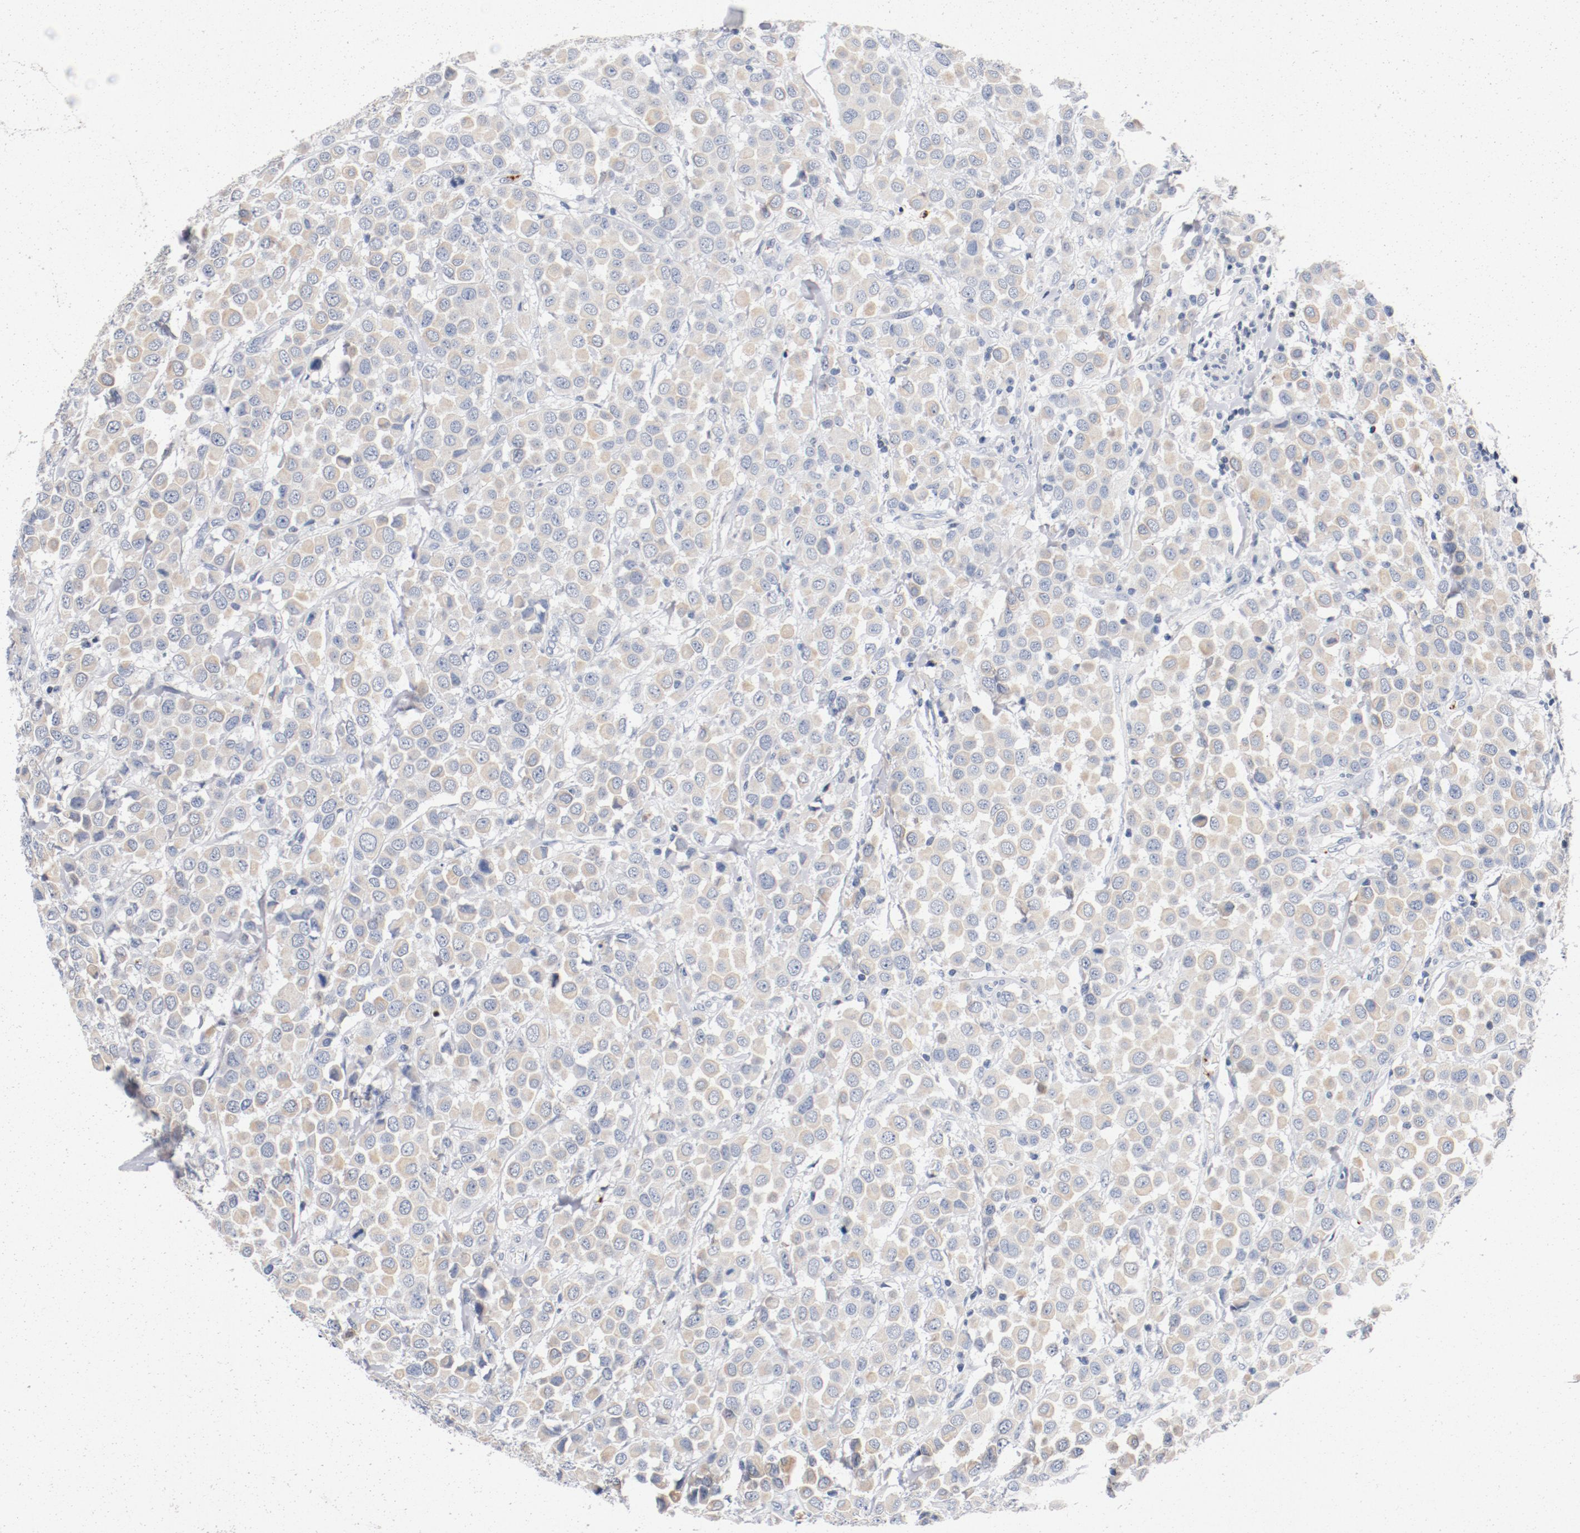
{"staining": {"intensity": "weak", "quantity": ">75%", "location": "cytoplasmic/membranous"}, "tissue": "breast cancer", "cell_type": "Tumor cells", "image_type": "cancer", "snomed": [{"axis": "morphology", "description": "Duct carcinoma"}, {"axis": "topography", "description": "Breast"}], "caption": "Immunohistochemistry photomicrograph of neoplastic tissue: breast intraductal carcinoma stained using immunohistochemistry (IHC) exhibits low levels of weak protein expression localized specifically in the cytoplasmic/membranous of tumor cells, appearing as a cytoplasmic/membranous brown color.", "gene": "PIM1", "patient": {"sex": "female", "age": 61}}